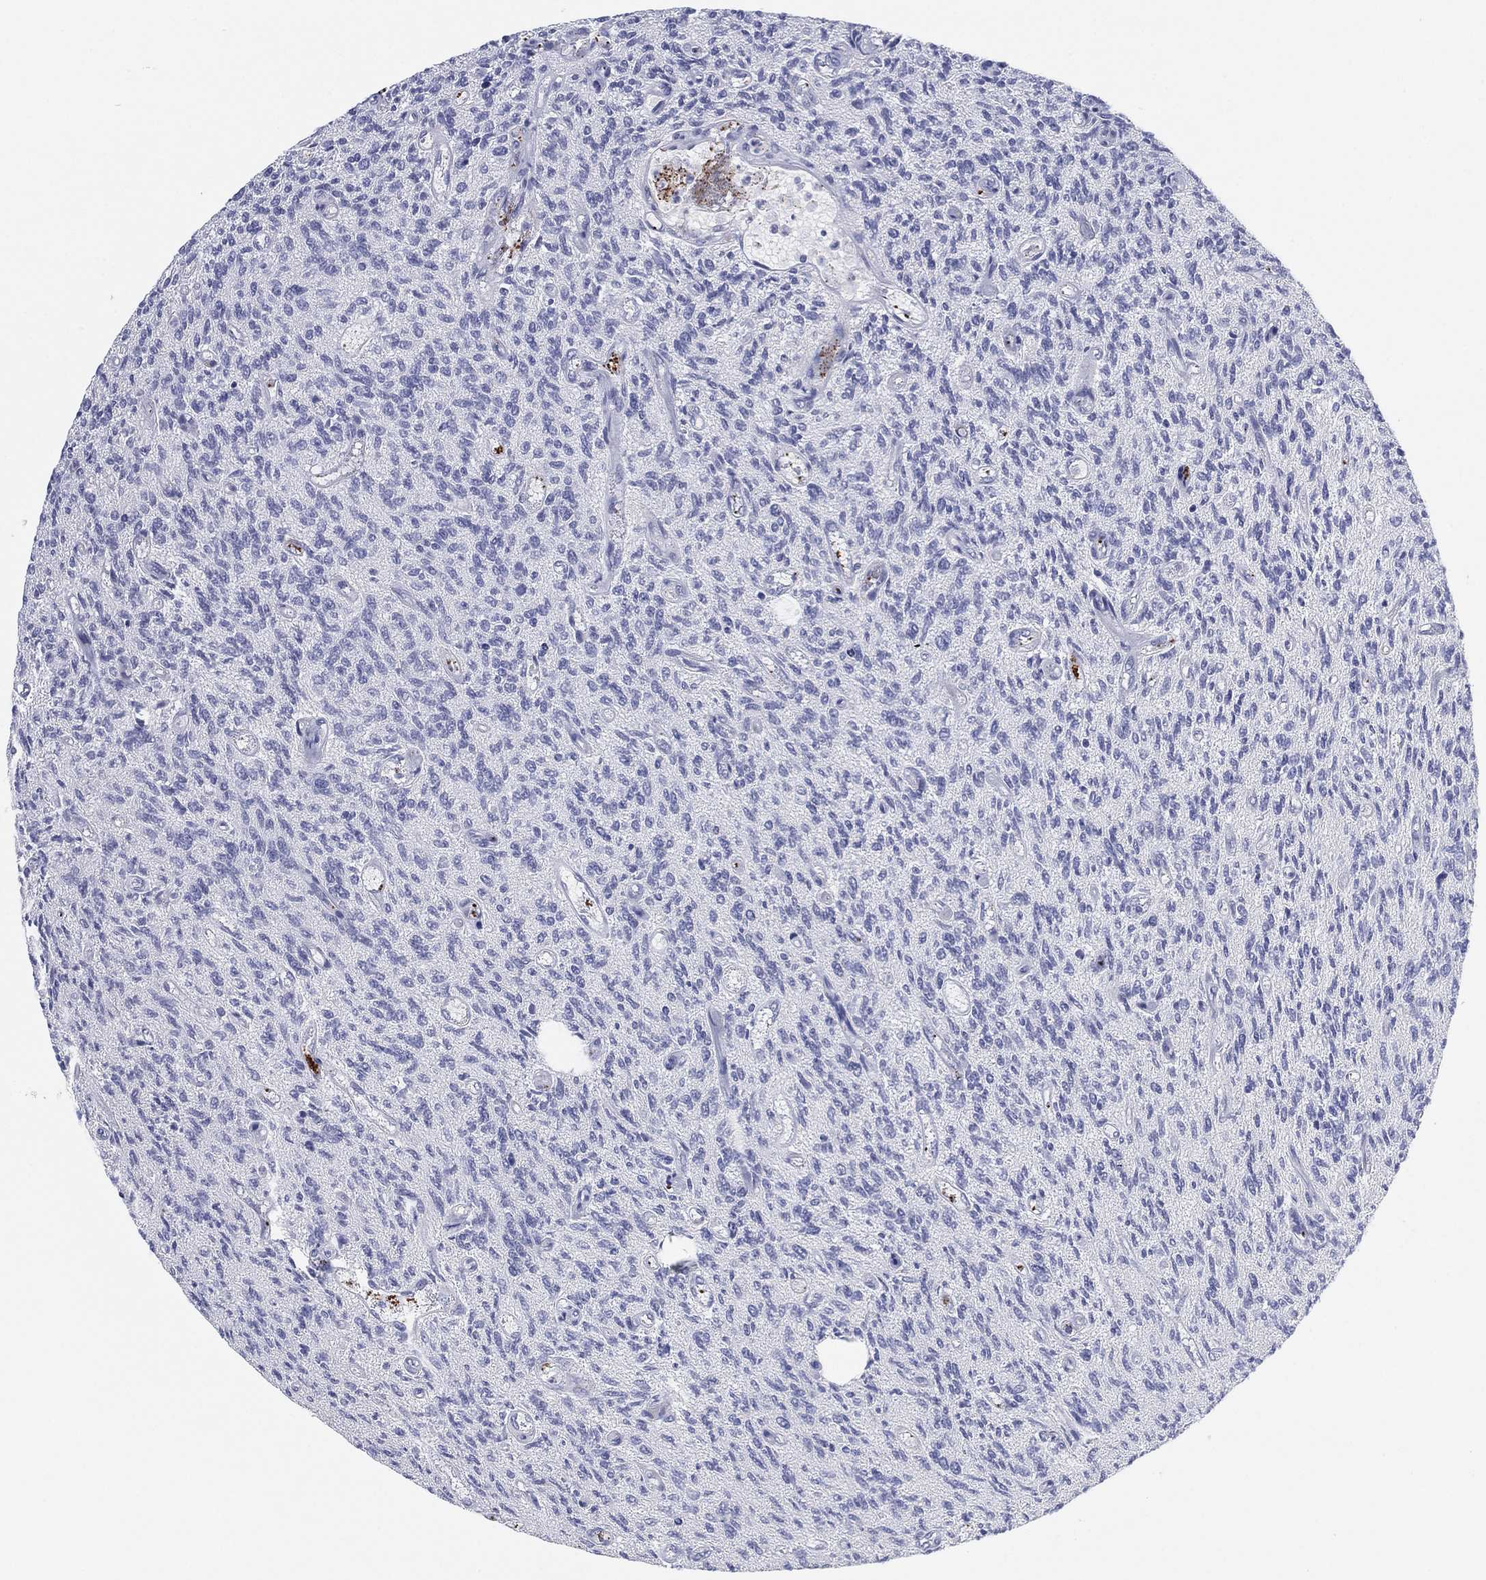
{"staining": {"intensity": "negative", "quantity": "none", "location": "none"}, "tissue": "glioma", "cell_type": "Tumor cells", "image_type": "cancer", "snomed": [{"axis": "morphology", "description": "Glioma, malignant, High grade"}, {"axis": "topography", "description": "Brain"}], "caption": "Malignant glioma (high-grade) was stained to show a protein in brown. There is no significant expression in tumor cells.", "gene": "TMEM40", "patient": {"sex": "male", "age": 64}}